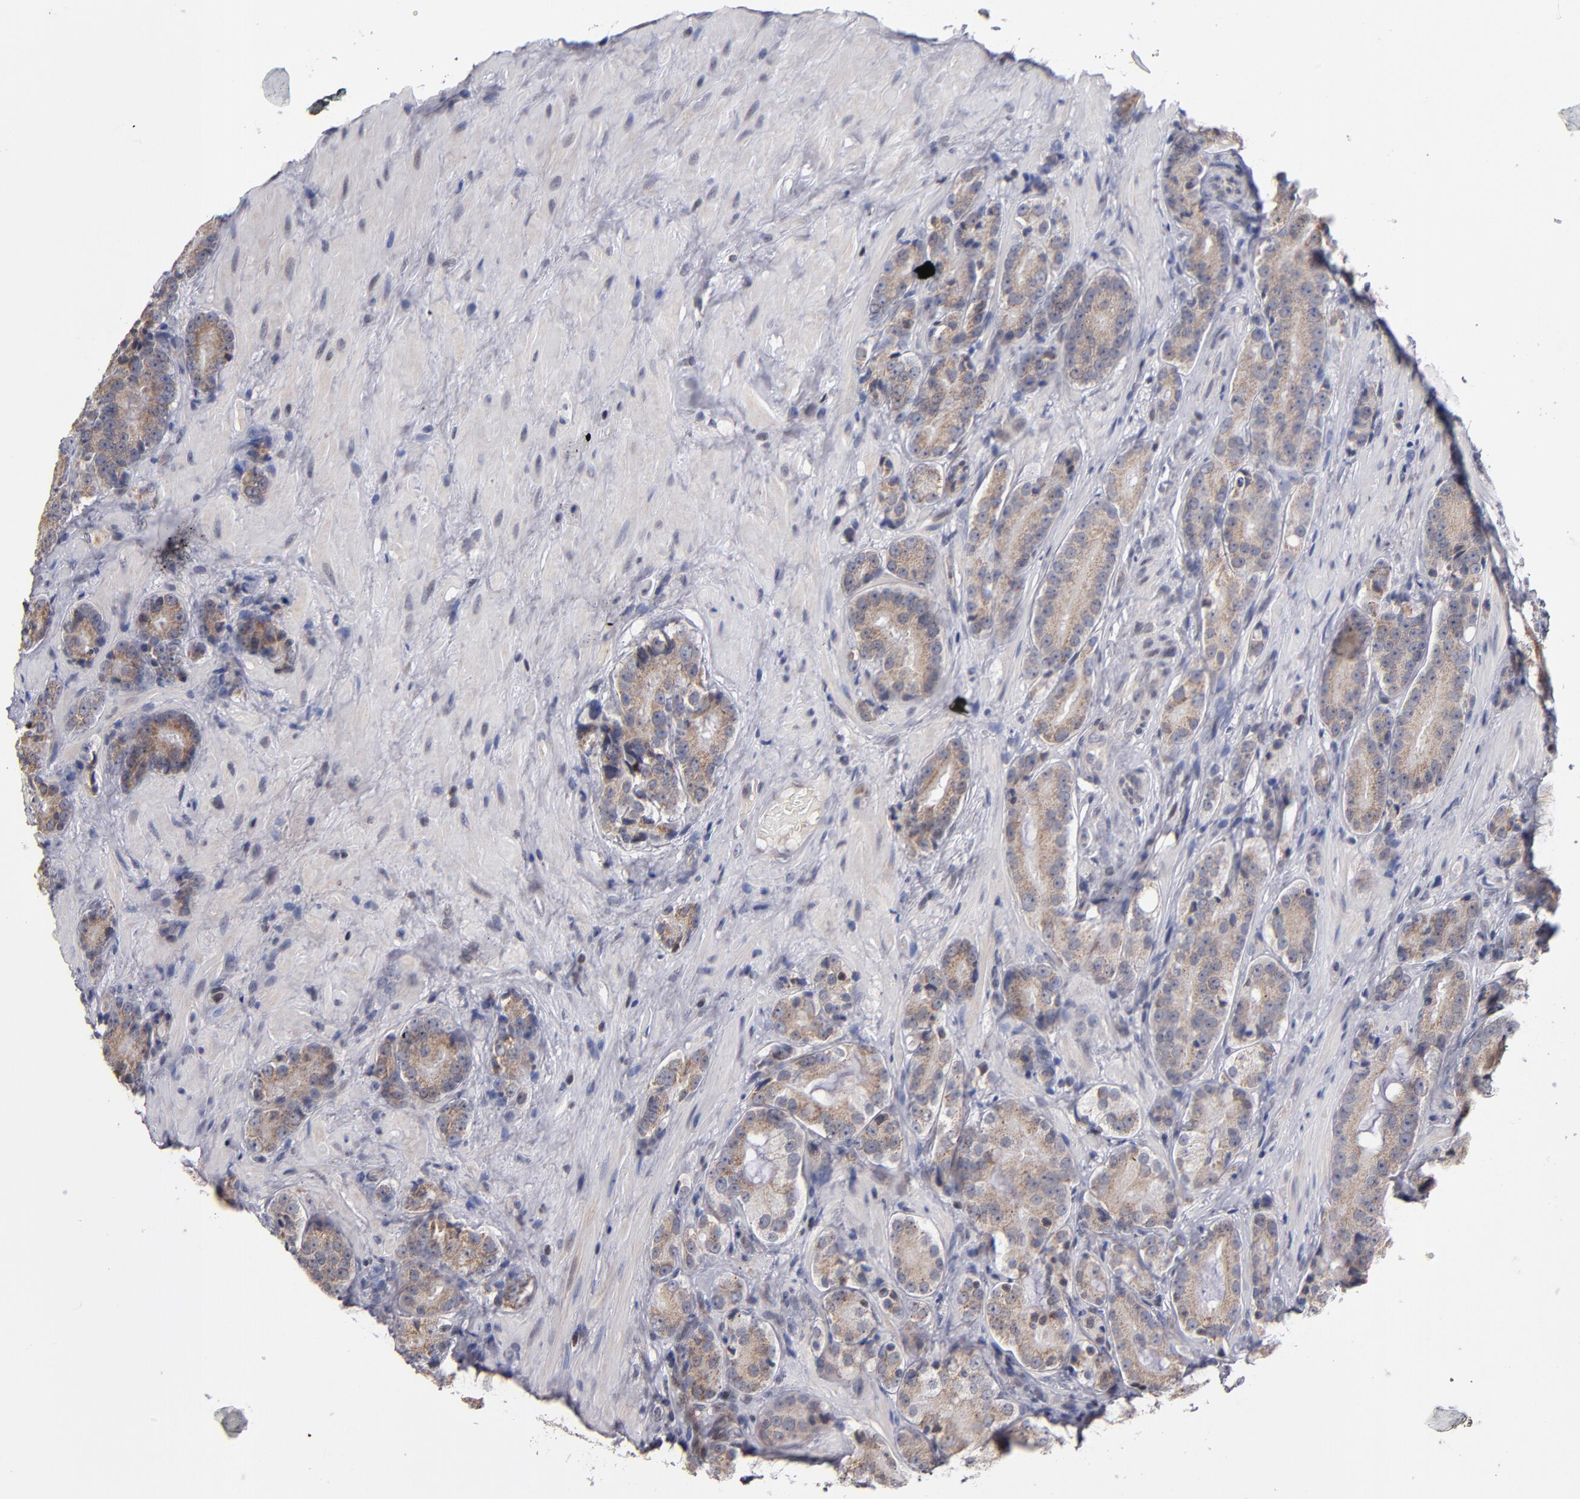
{"staining": {"intensity": "weak", "quantity": "25%-75%", "location": "cytoplasmic/membranous"}, "tissue": "prostate cancer", "cell_type": "Tumor cells", "image_type": "cancer", "snomed": [{"axis": "morphology", "description": "Adenocarcinoma, High grade"}, {"axis": "topography", "description": "Prostate"}], "caption": "High-magnification brightfield microscopy of prostate adenocarcinoma (high-grade) stained with DAB (brown) and counterstained with hematoxylin (blue). tumor cells exhibit weak cytoplasmic/membranous staining is present in about25%-75% of cells.", "gene": "ODF2", "patient": {"sex": "male", "age": 70}}